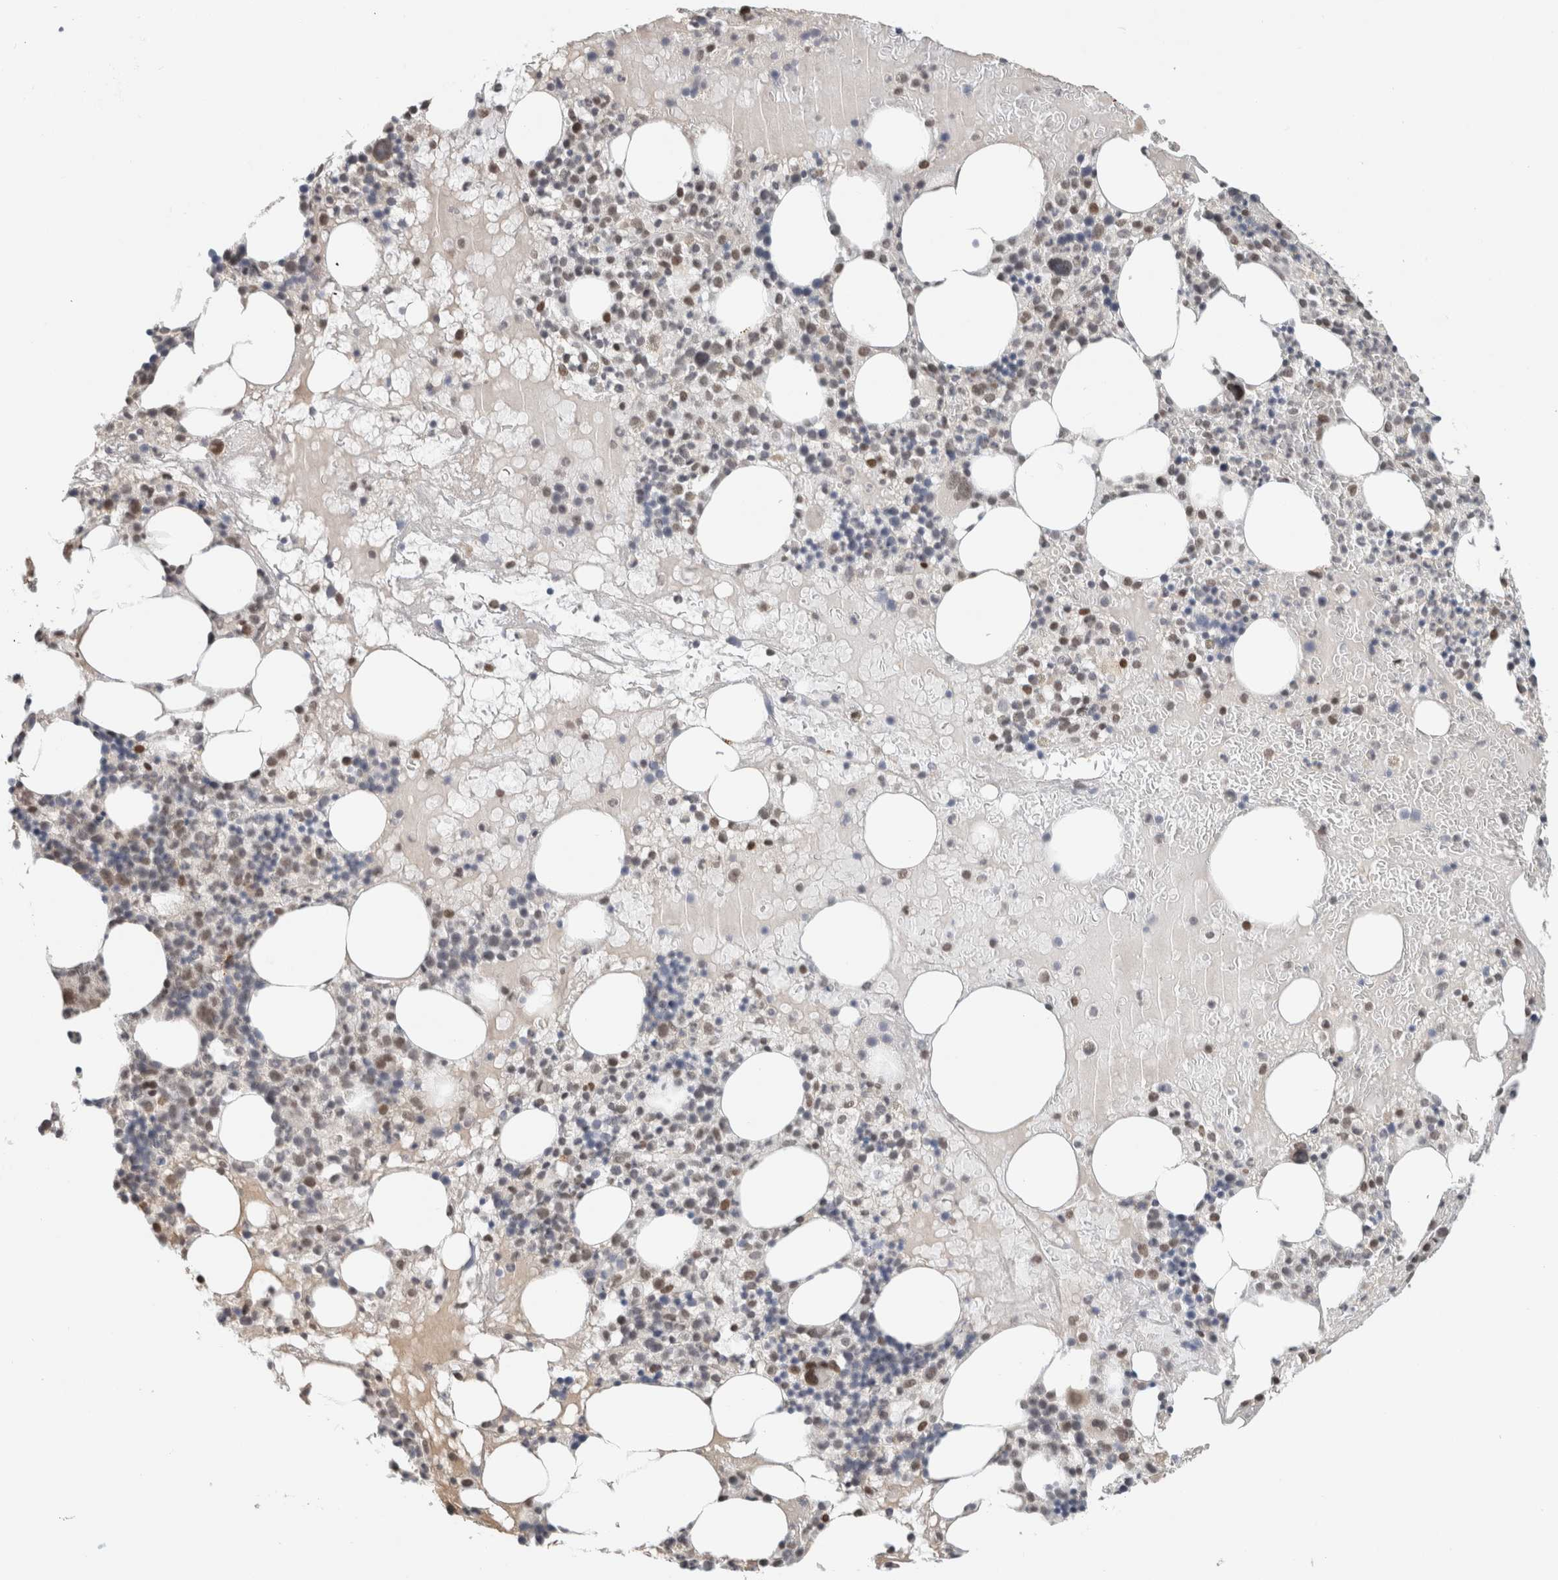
{"staining": {"intensity": "moderate", "quantity": "<25%", "location": "cytoplasmic/membranous,nuclear"}, "tissue": "bone marrow", "cell_type": "Hematopoietic cells", "image_type": "normal", "snomed": [{"axis": "morphology", "description": "Normal tissue, NOS"}, {"axis": "morphology", "description": "Inflammation, NOS"}, {"axis": "topography", "description": "Bone marrow"}], "caption": "A histopathology image of bone marrow stained for a protein shows moderate cytoplasmic/membranous,nuclear brown staining in hematopoietic cells.", "gene": "HNRNPR", "patient": {"sex": "female", "age": 77}}